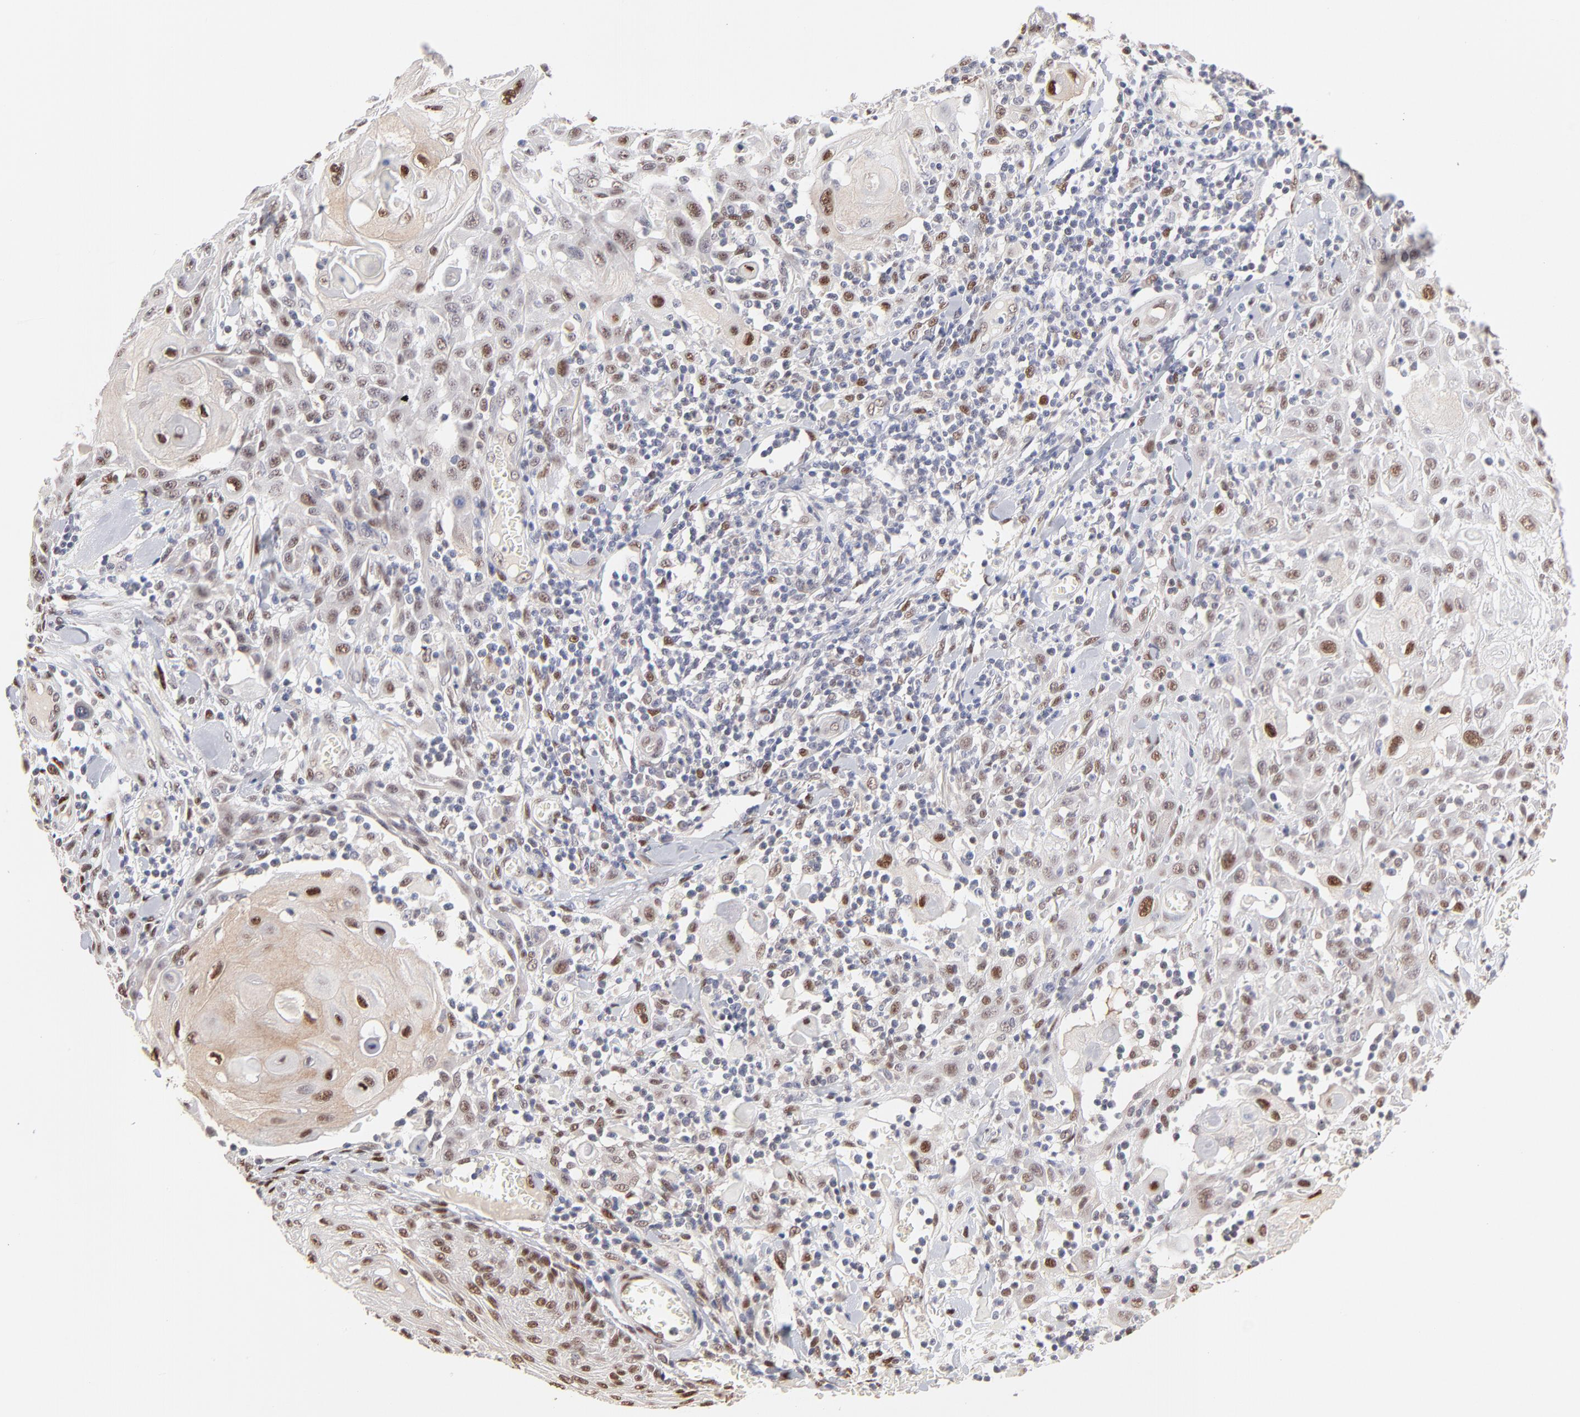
{"staining": {"intensity": "moderate", "quantity": ">75%", "location": "nuclear"}, "tissue": "skin cancer", "cell_type": "Tumor cells", "image_type": "cancer", "snomed": [{"axis": "morphology", "description": "Squamous cell carcinoma, NOS"}, {"axis": "topography", "description": "Skin"}], "caption": "DAB (3,3'-diaminobenzidine) immunohistochemical staining of skin cancer (squamous cell carcinoma) shows moderate nuclear protein positivity in approximately >75% of tumor cells.", "gene": "STAT3", "patient": {"sex": "male", "age": 24}}